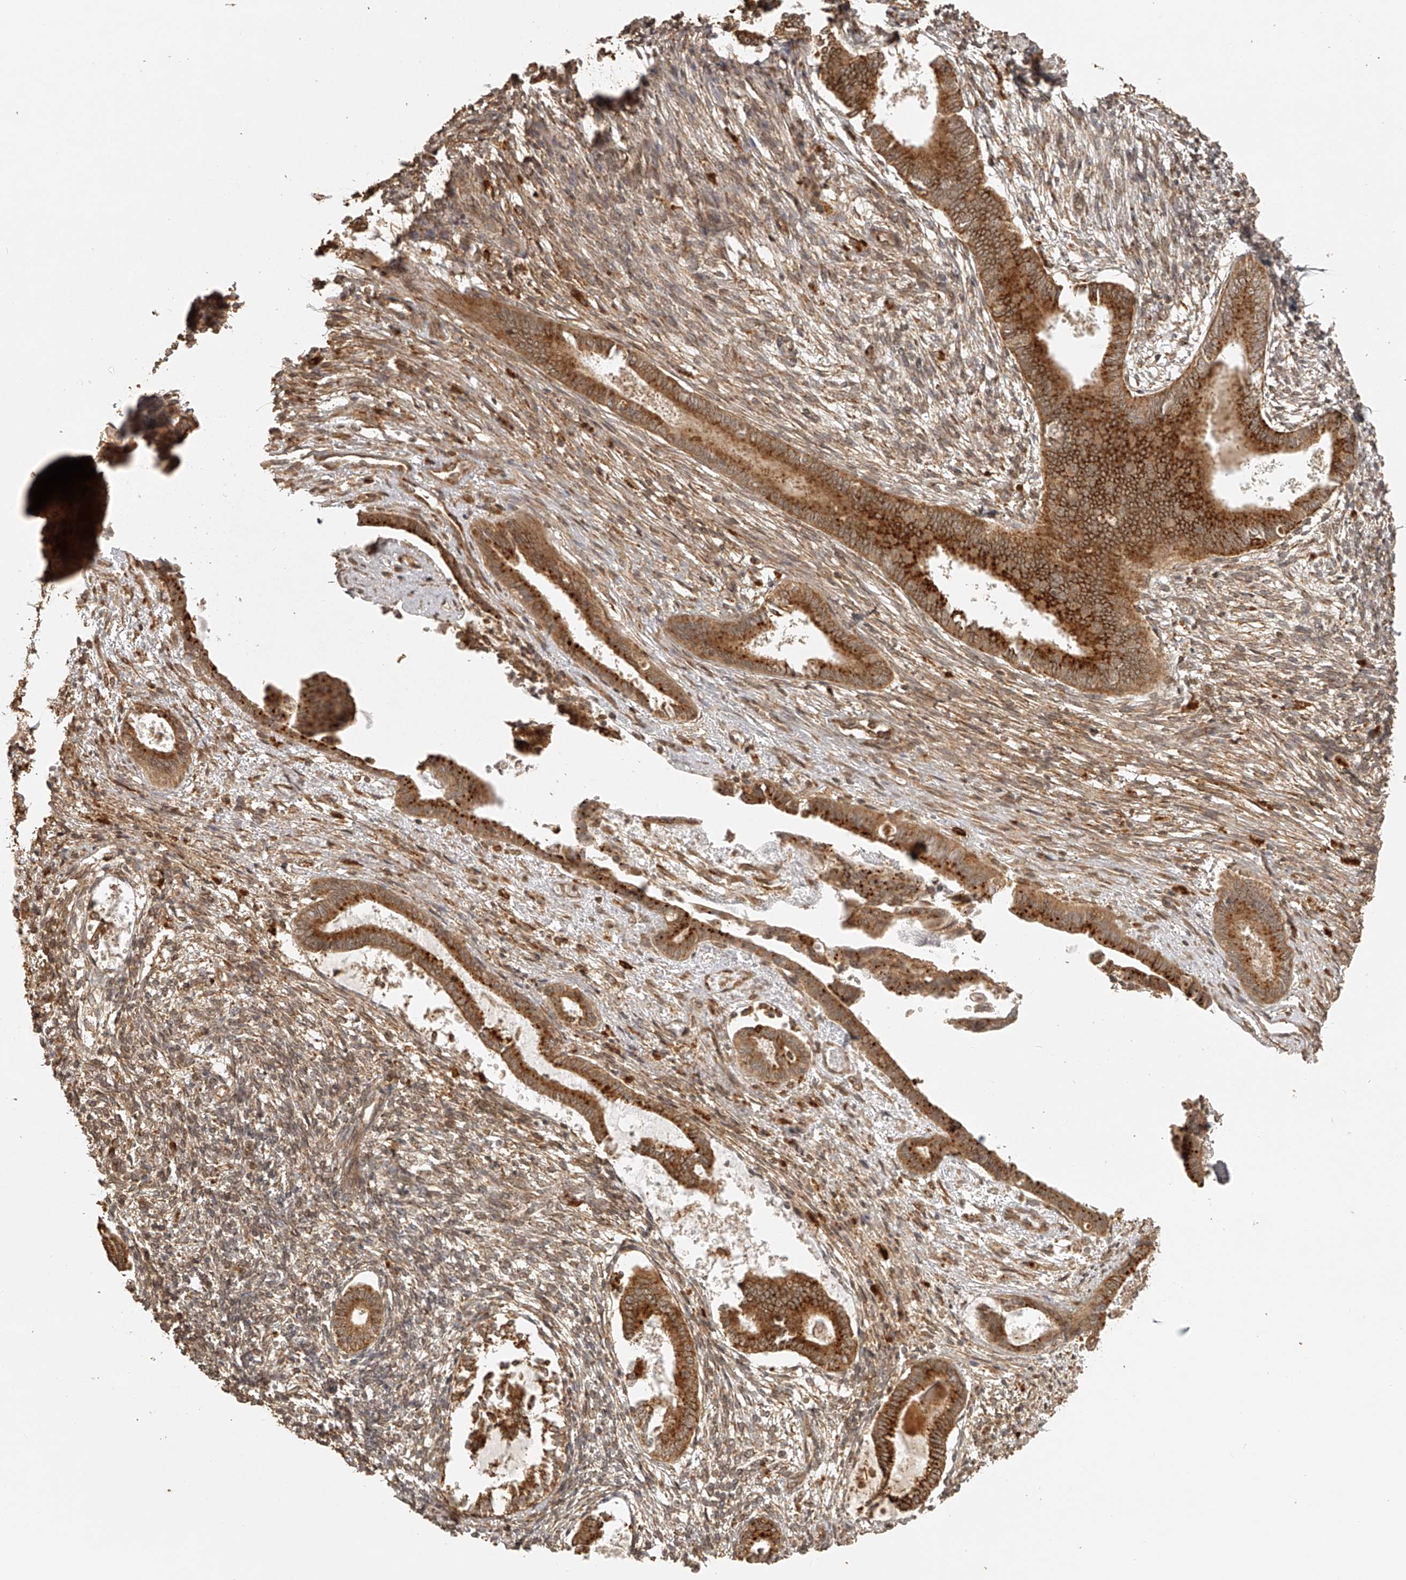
{"staining": {"intensity": "moderate", "quantity": "<25%", "location": "cytoplasmic/membranous"}, "tissue": "endometrium", "cell_type": "Cells in endometrial stroma", "image_type": "normal", "snomed": [{"axis": "morphology", "description": "Normal tissue, NOS"}, {"axis": "topography", "description": "Endometrium"}], "caption": "A low amount of moderate cytoplasmic/membranous positivity is appreciated in approximately <25% of cells in endometrial stroma in normal endometrium.", "gene": "BCL2L11", "patient": {"sex": "female", "age": 56}}